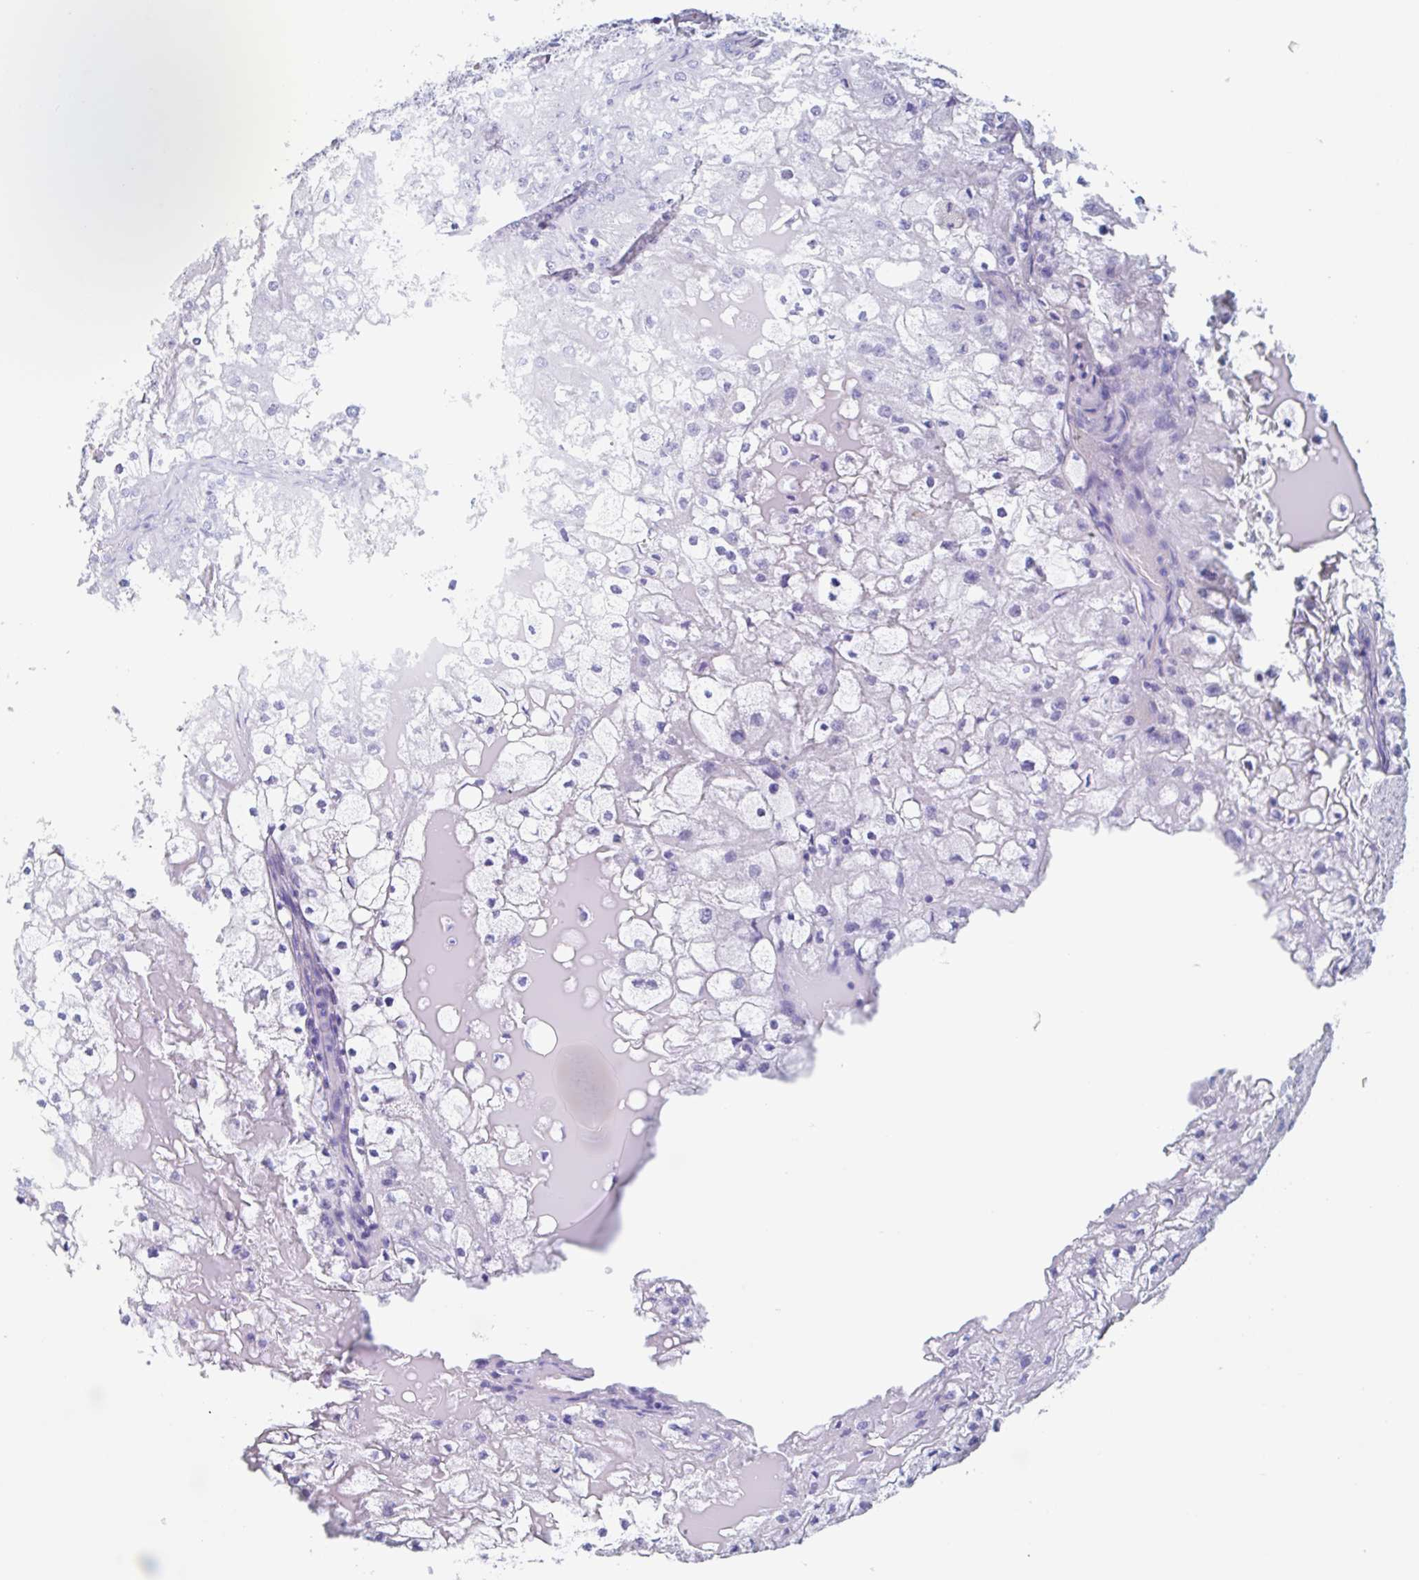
{"staining": {"intensity": "negative", "quantity": "none", "location": "none"}, "tissue": "renal cancer", "cell_type": "Tumor cells", "image_type": "cancer", "snomed": [{"axis": "morphology", "description": "Adenocarcinoma, NOS"}, {"axis": "topography", "description": "Kidney"}], "caption": "Immunohistochemistry photomicrograph of neoplastic tissue: renal adenocarcinoma stained with DAB displays no significant protein staining in tumor cells.", "gene": "CPTP", "patient": {"sex": "female", "age": 74}}